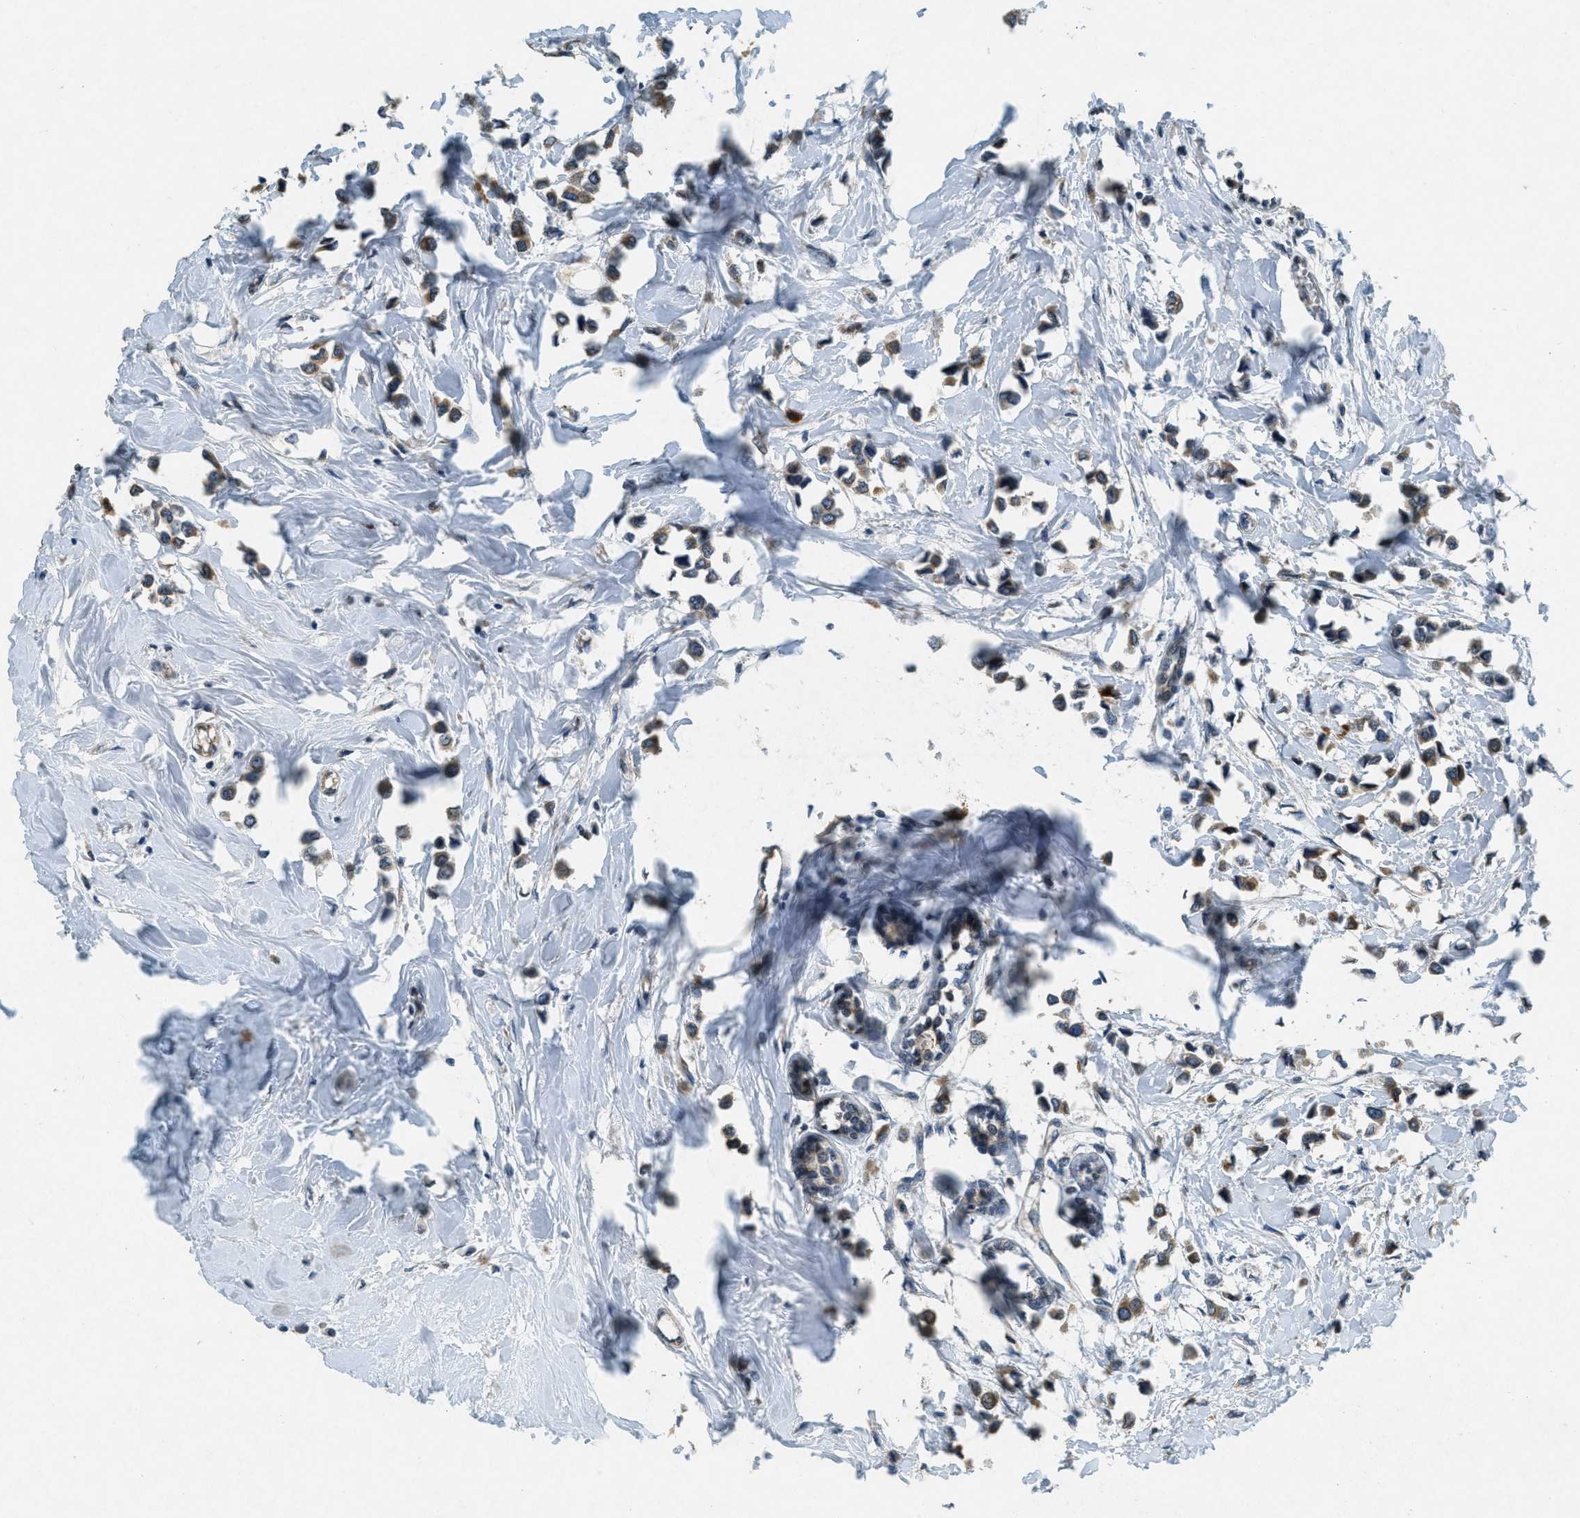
{"staining": {"intensity": "moderate", "quantity": ">75%", "location": "cytoplasmic/membranous"}, "tissue": "breast cancer", "cell_type": "Tumor cells", "image_type": "cancer", "snomed": [{"axis": "morphology", "description": "Lobular carcinoma"}, {"axis": "topography", "description": "Breast"}], "caption": "Protein analysis of lobular carcinoma (breast) tissue exhibits moderate cytoplasmic/membranous staining in about >75% of tumor cells. (Brightfield microscopy of DAB IHC at high magnification).", "gene": "RAB3D", "patient": {"sex": "female", "age": 51}}